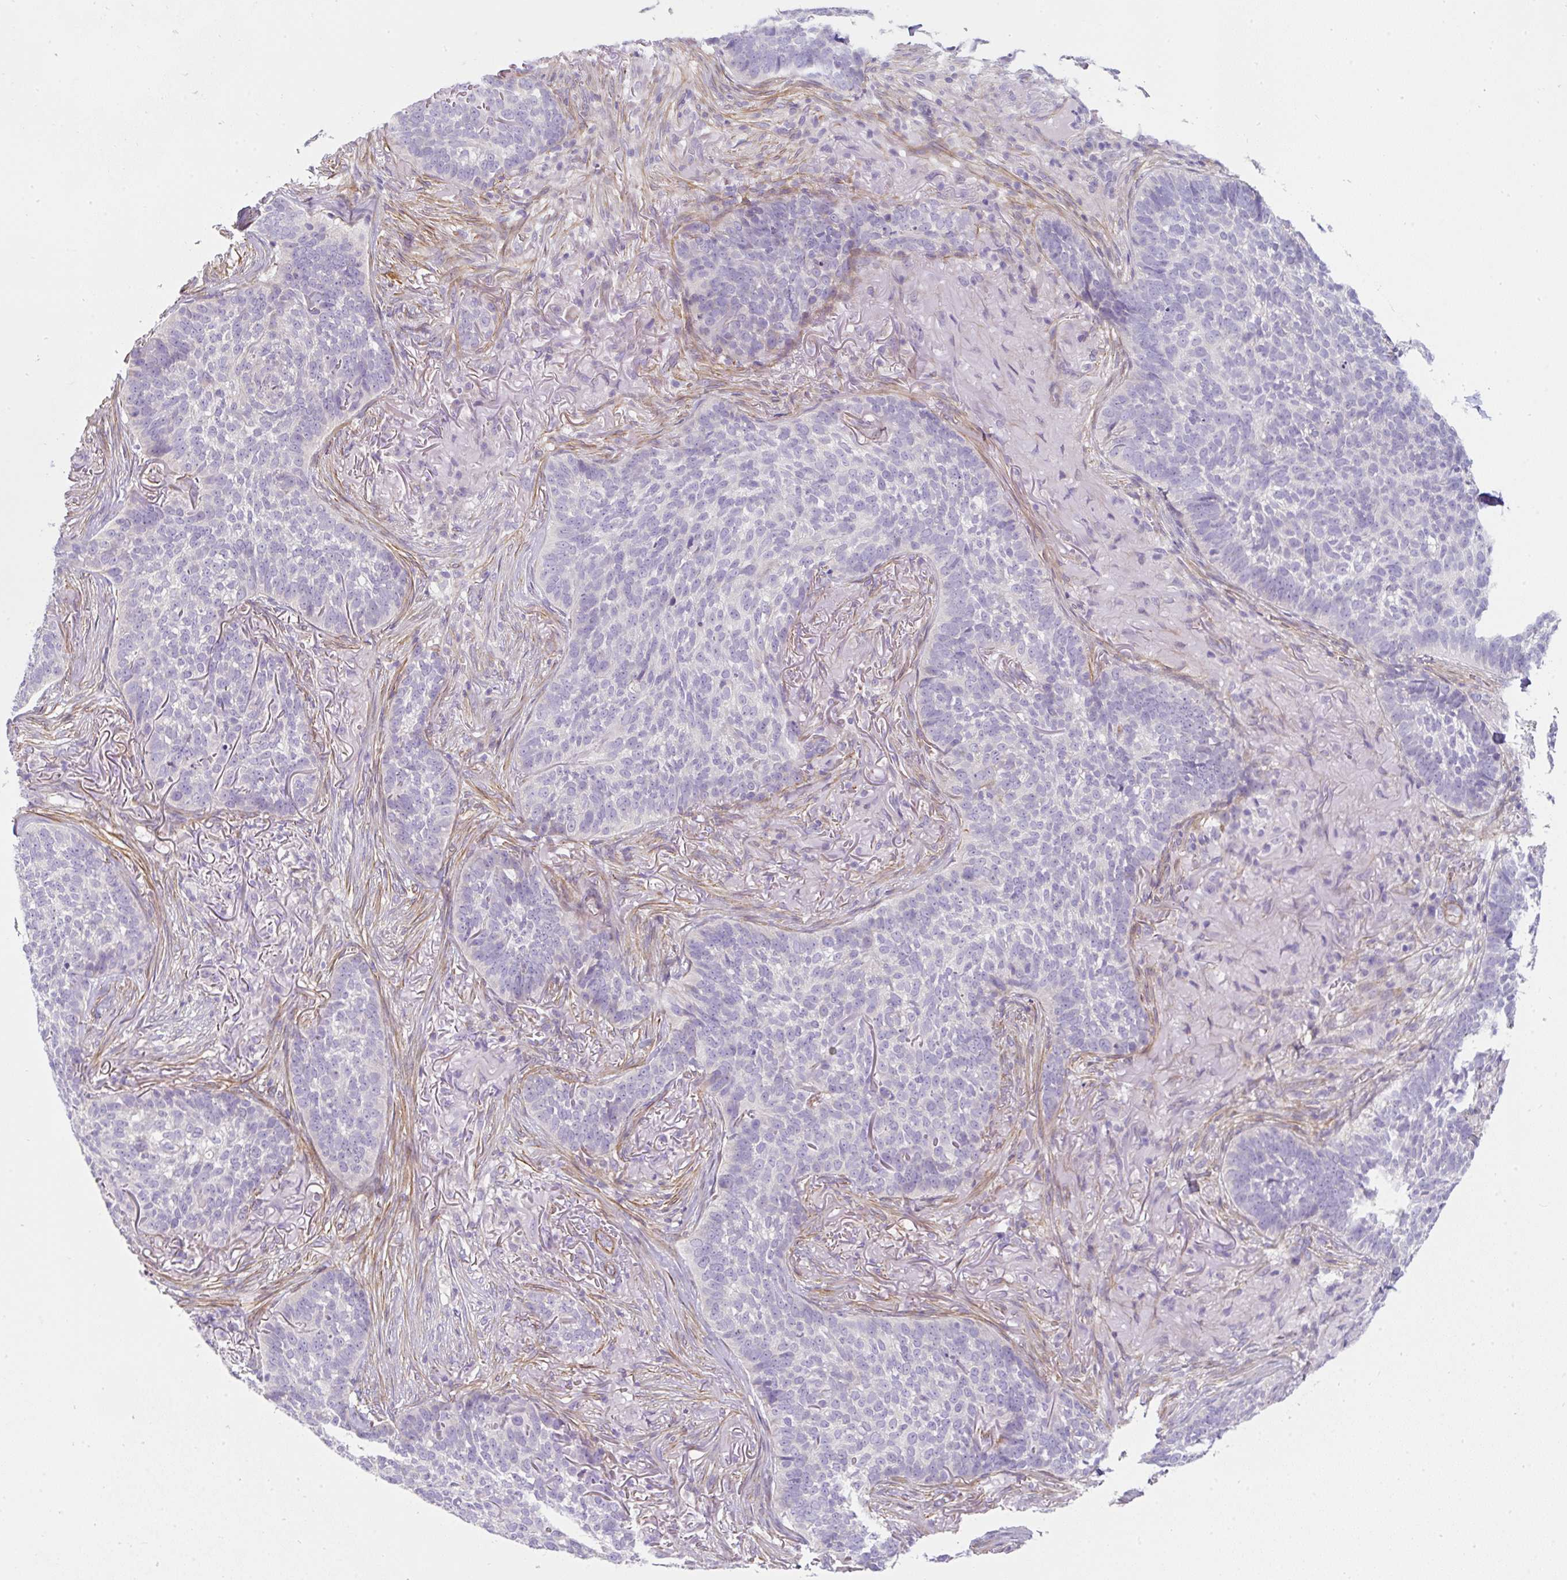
{"staining": {"intensity": "negative", "quantity": "none", "location": "none"}, "tissue": "skin cancer", "cell_type": "Tumor cells", "image_type": "cancer", "snomed": [{"axis": "morphology", "description": "Basal cell carcinoma"}, {"axis": "topography", "description": "Skin"}], "caption": "The micrograph displays no staining of tumor cells in skin cancer.", "gene": "ERAP2", "patient": {"sex": "male", "age": 85}}